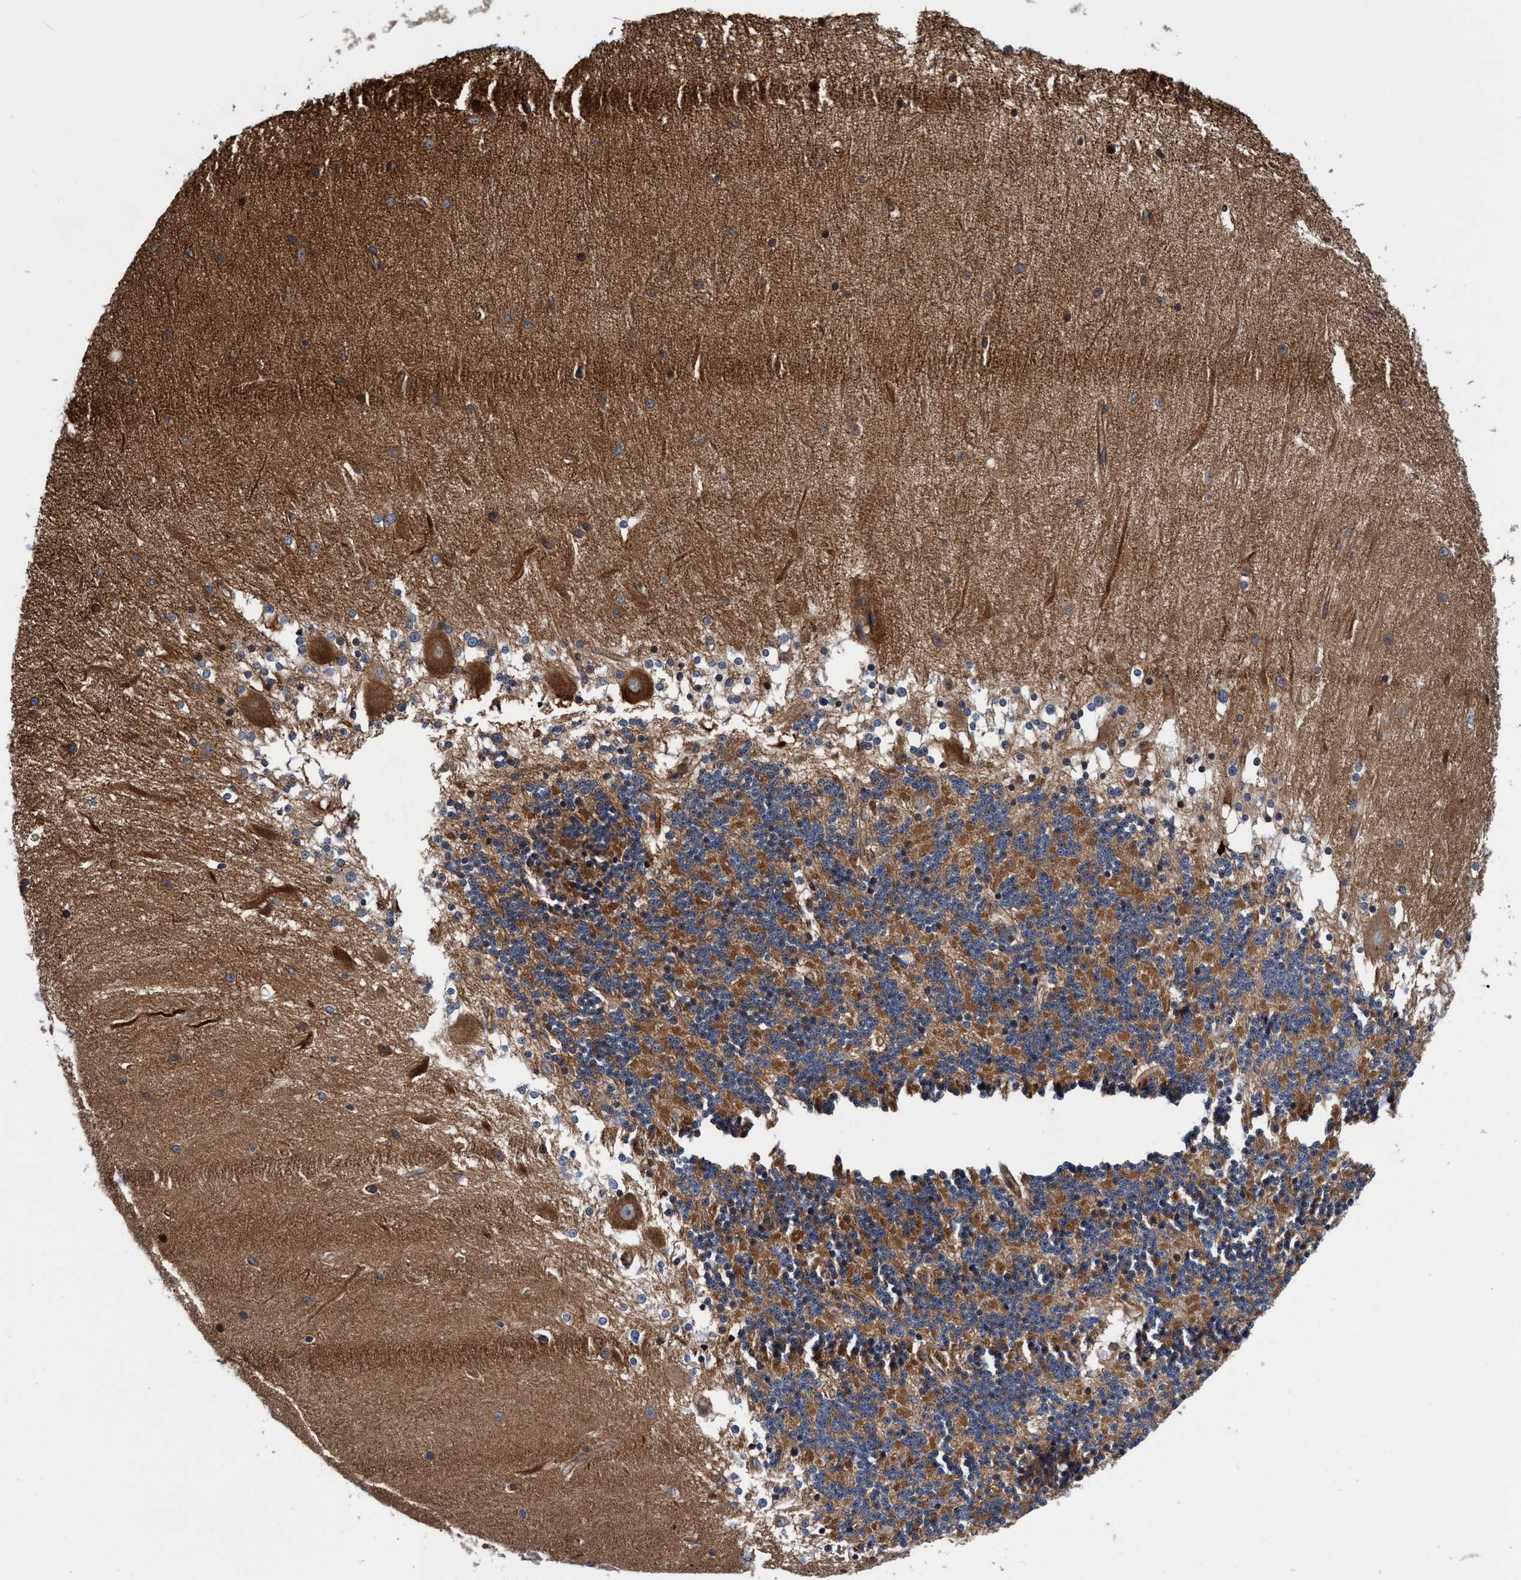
{"staining": {"intensity": "strong", "quantity": ">75%", "location": "cytoplasmic/membranous"}, "tissue": "cerebellum", "cell_type": "Cells in granular layer", "image_type": "normal", "snomed": [{"axis": "morphology", "description": "Normal tissue, NOS"}, {"axis": "topography", "description": "Cerebellum"}], "caption": "Strong cytoplasmic/membranous staining is seen in about >75% of cells in granular layer in unremarkable cerebellum. The staining is performed using DAB brown chromogen to label protein expression. The nuclei are counter-stained blue using hematoxylin.", "gene": "MCM3AP", "patient": {"sex": "female", "age": 54}}